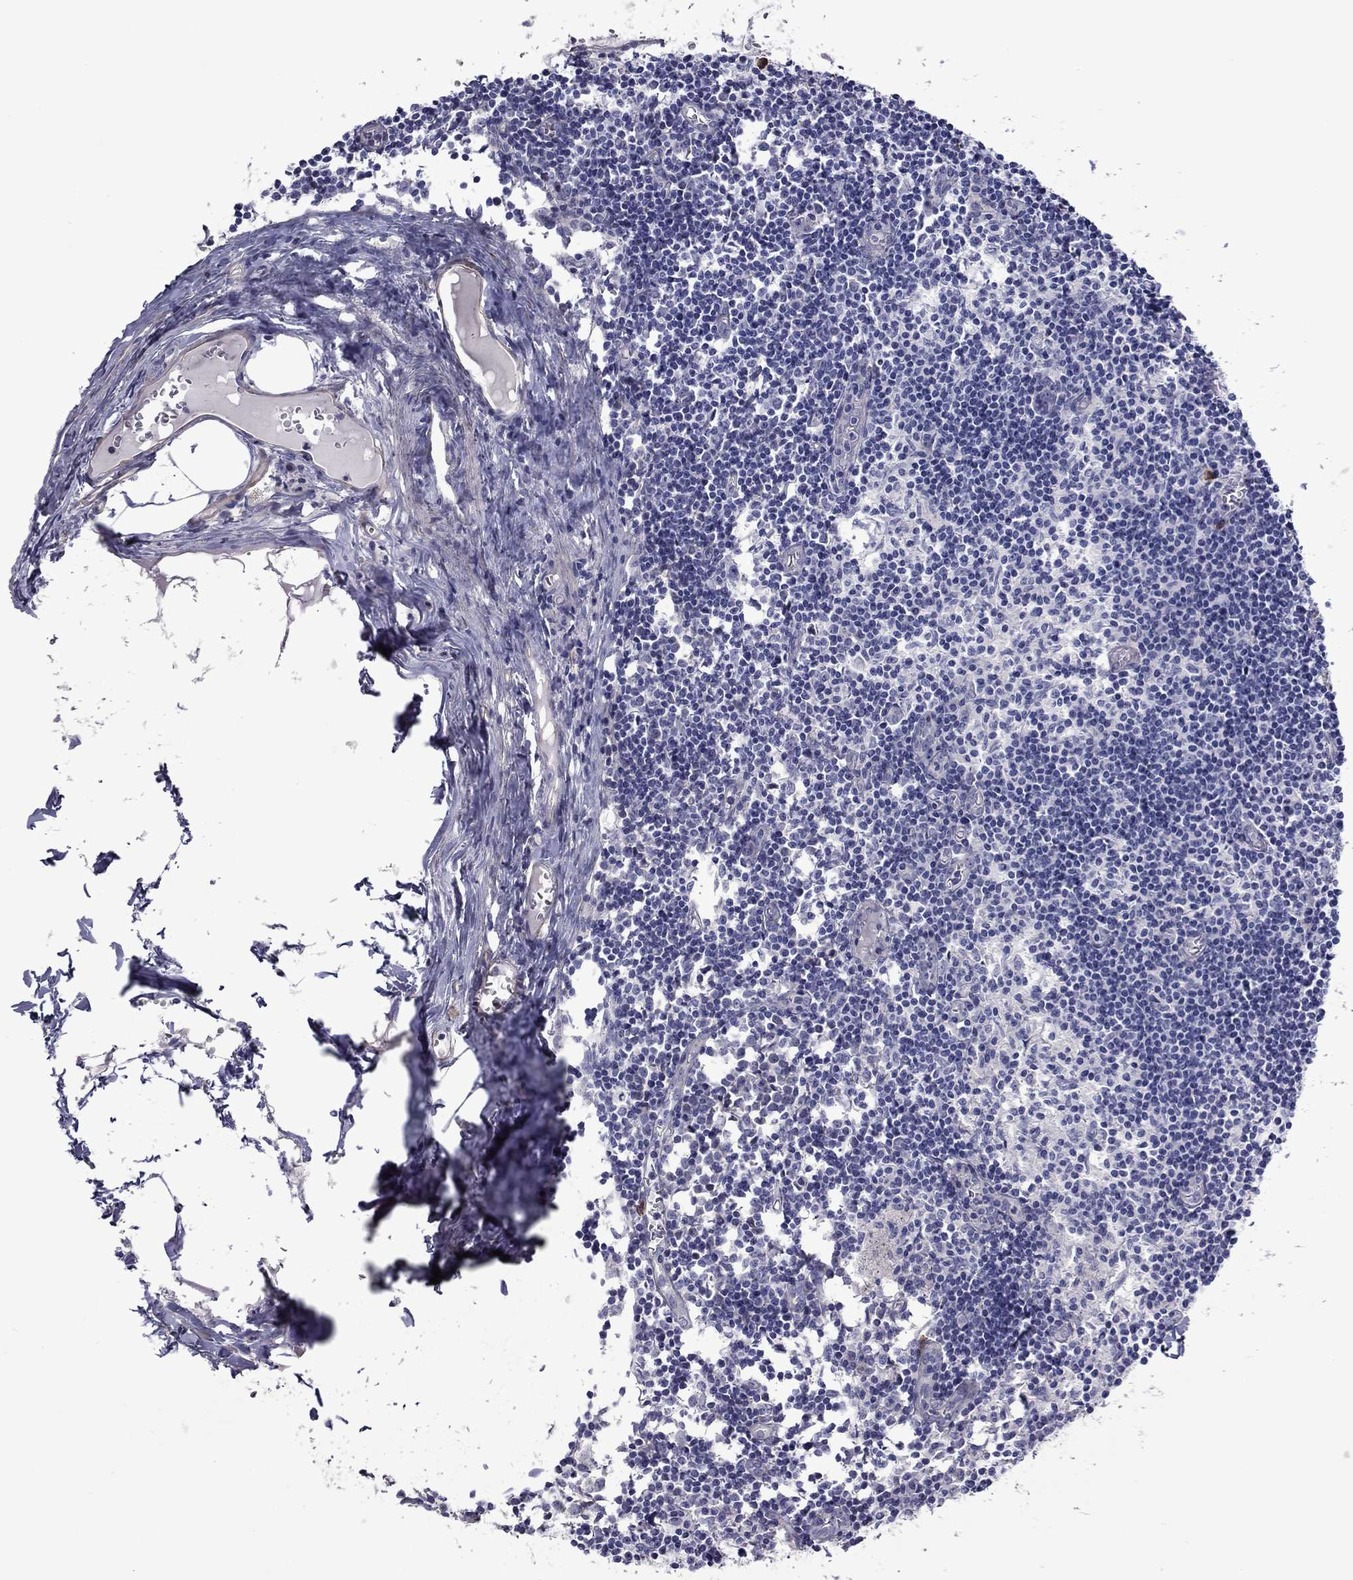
{"staining": {"intensity": "moderate", "quantity": "<25%", "location": "cytoplasmic/membranous"}, "tissue": "lymph node", "cell_type": "Germinal center cells", "image_type": "normal", "snomed": [{"axis": "morphology", "description": "Normal tissue, NOS"}, {"axis": "topography", "description": "Lymph node"}], "caption": "Immunohistochemical staining of benign human lymph node exhibits <25% levels of moderate cytoplasmic/membranous protein staining in approximately <25% of germinal center cells. (Brightfield microscopy of DAB IHC at high magnification).", "gene": "HSPG2", "patient": {"sex": "male", "age": 59}}